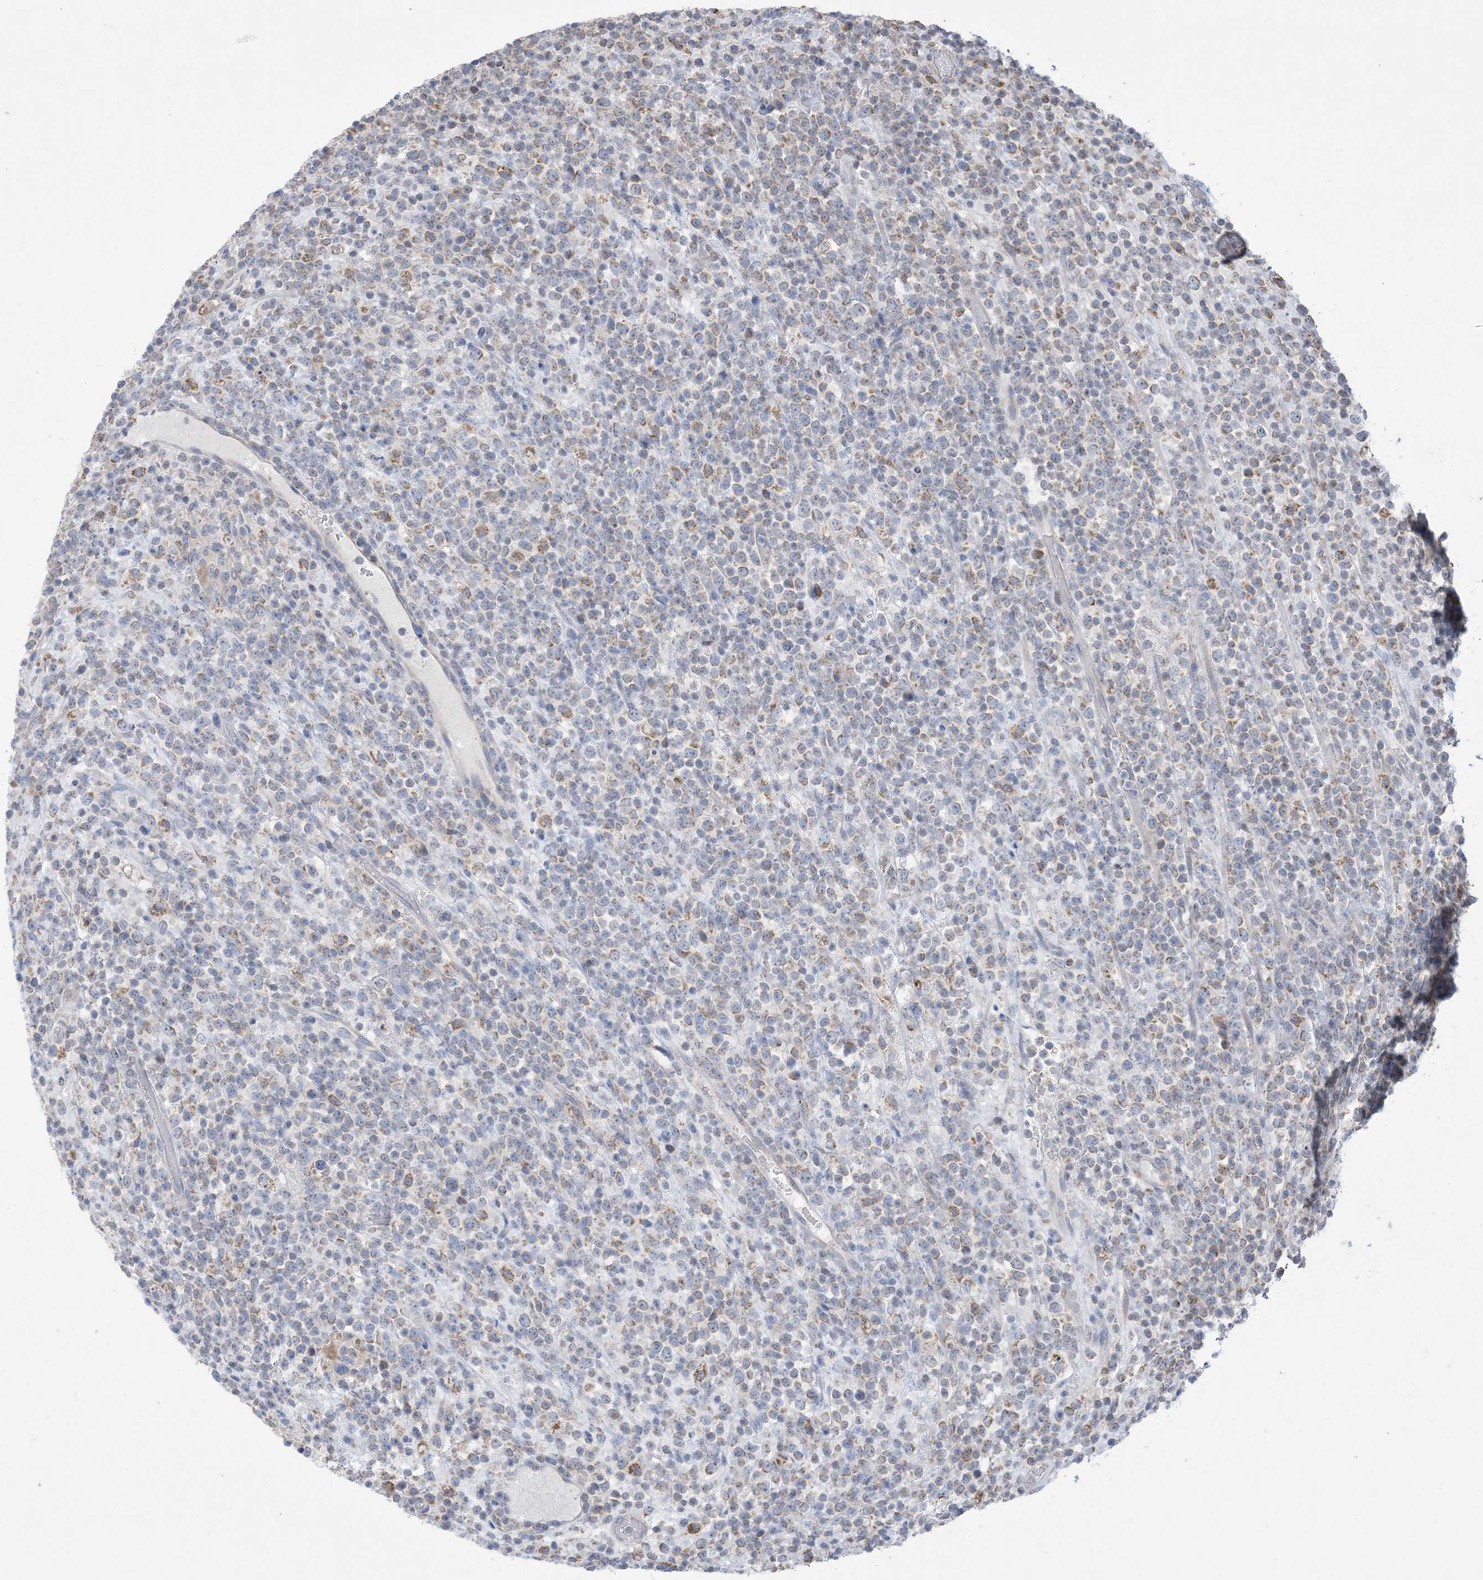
{"staining": {"intensity": "moderate", "quantity": "<25%", "location": "cytoplasmic/membranous"}, "tissue": "lymphoma", "cell_type": "Tumor cells", "image_type": "cancer", "snomed": [{"axis": "morphology", "description": "Malignant lymphoma, non-Hodgkin's type, High grade"}, {"axis": "topography", "description": "Colon"}], "caption": "IHC of malignant lymphoma, non-Hodgkin's type (high-grade) demonstrates low levels of moderate cytoplasmic/membranous positivity in about <25% of tumor cells. Nuclei are stained in blue.", "gene": "CLEC16A", "patient": {"sex": "female", "age": 53}}